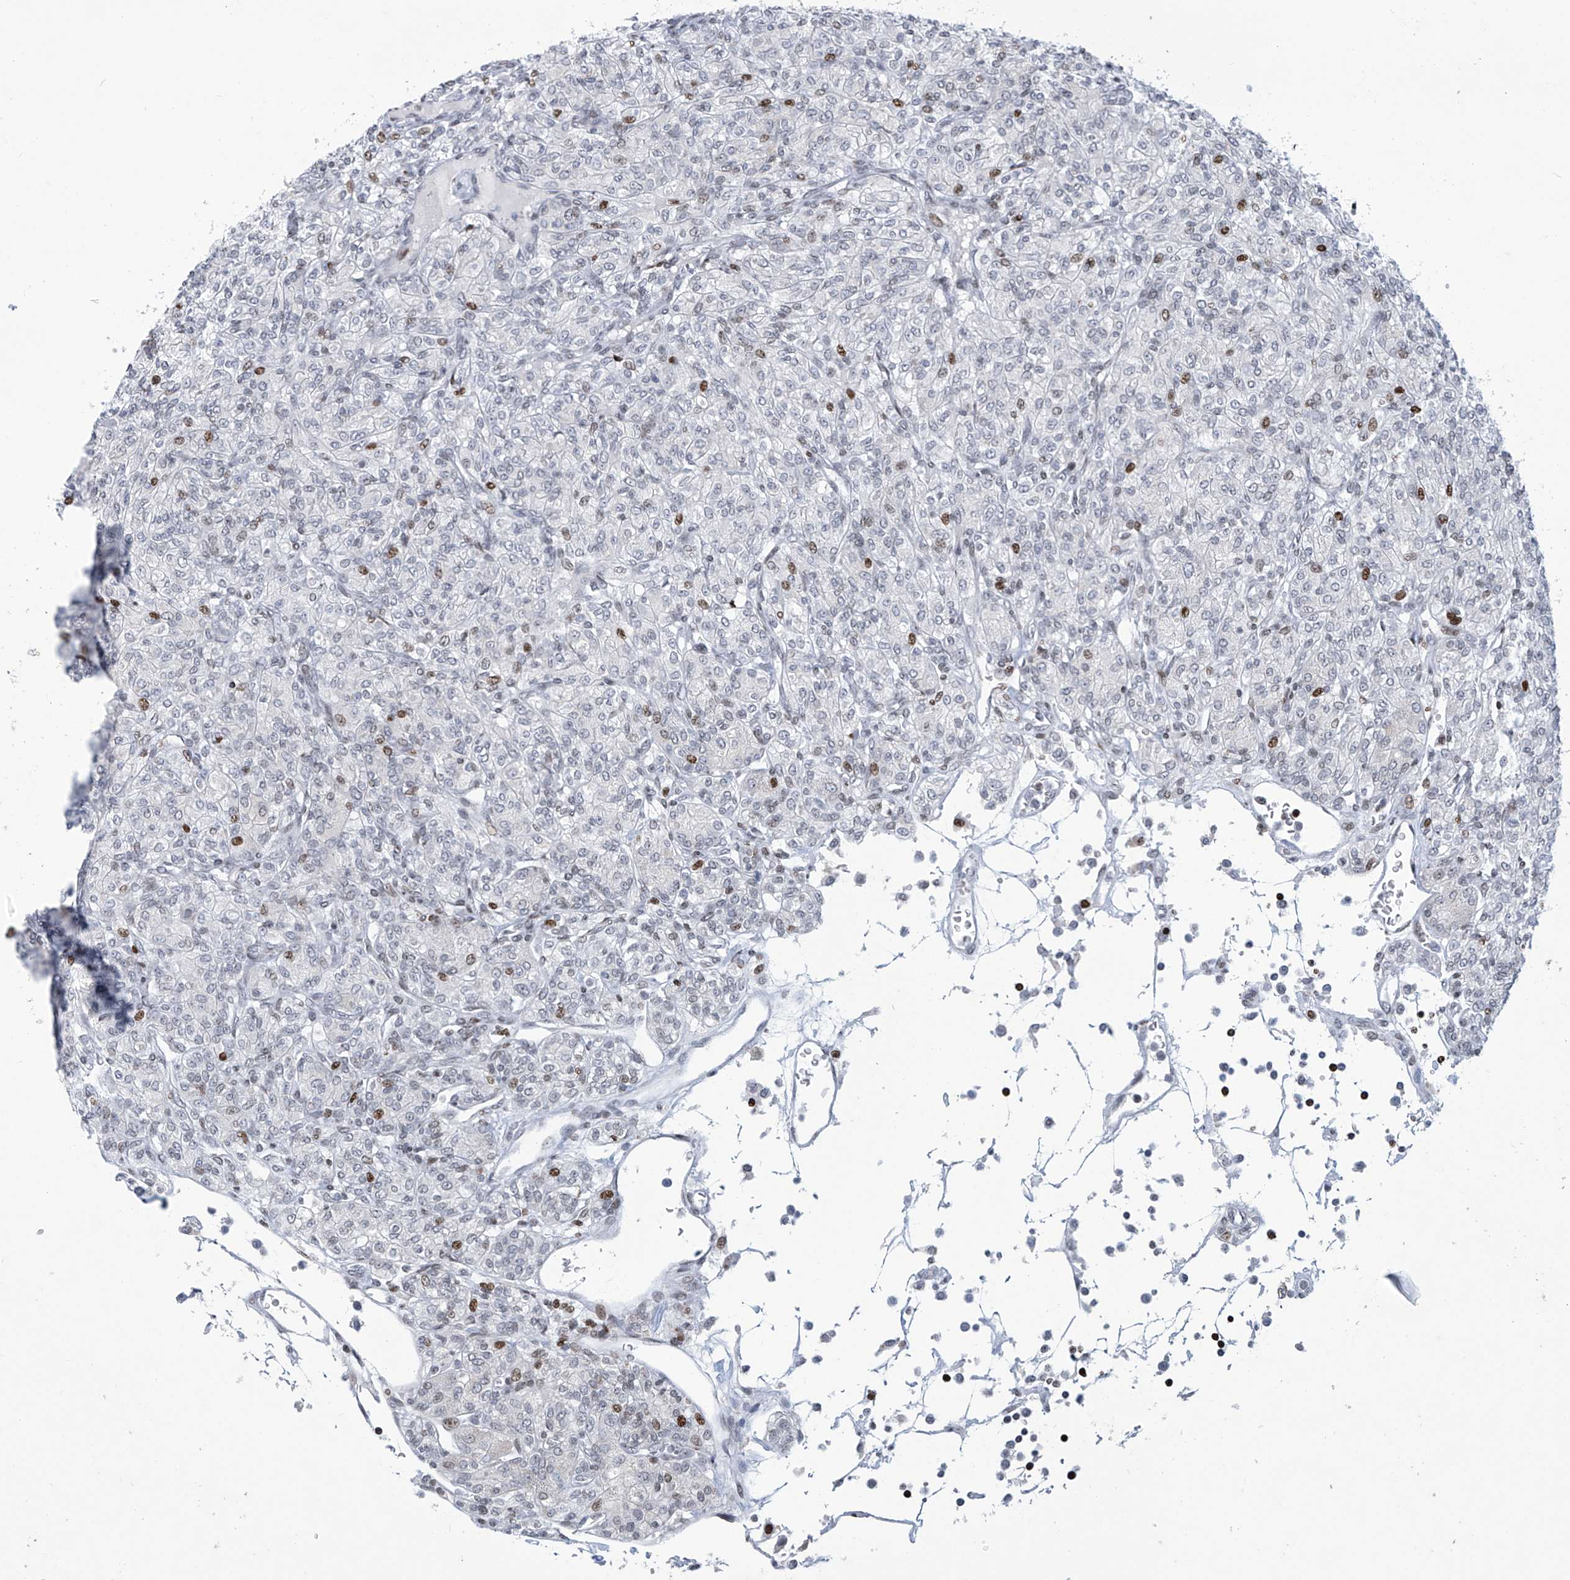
{"staining": {"intensity": "moderate", "quantity": "<25%", "location": "nuclear"}, "tissue": "renal cancer", "cell_type": "Tumor cells", "image_type": "cancer", "snomed": [{"axis": "morphology", "description": "Adenocarcinoma, NOS"}, {"axis": "topography", "description": "Kidney"}], "caption": "A high-resolution histopathology image shows immunohistochemistry (IHC) staining of renal adenocarcinoma, which displays moderate nuclear positivity in about <25% of tumor cells. (DAB (3,3'-diaminobenzidine) IHC with brightfield microscopy, high magnification).", "gene": "RFX7", "patient": {"sex": "male", "age": 77}}